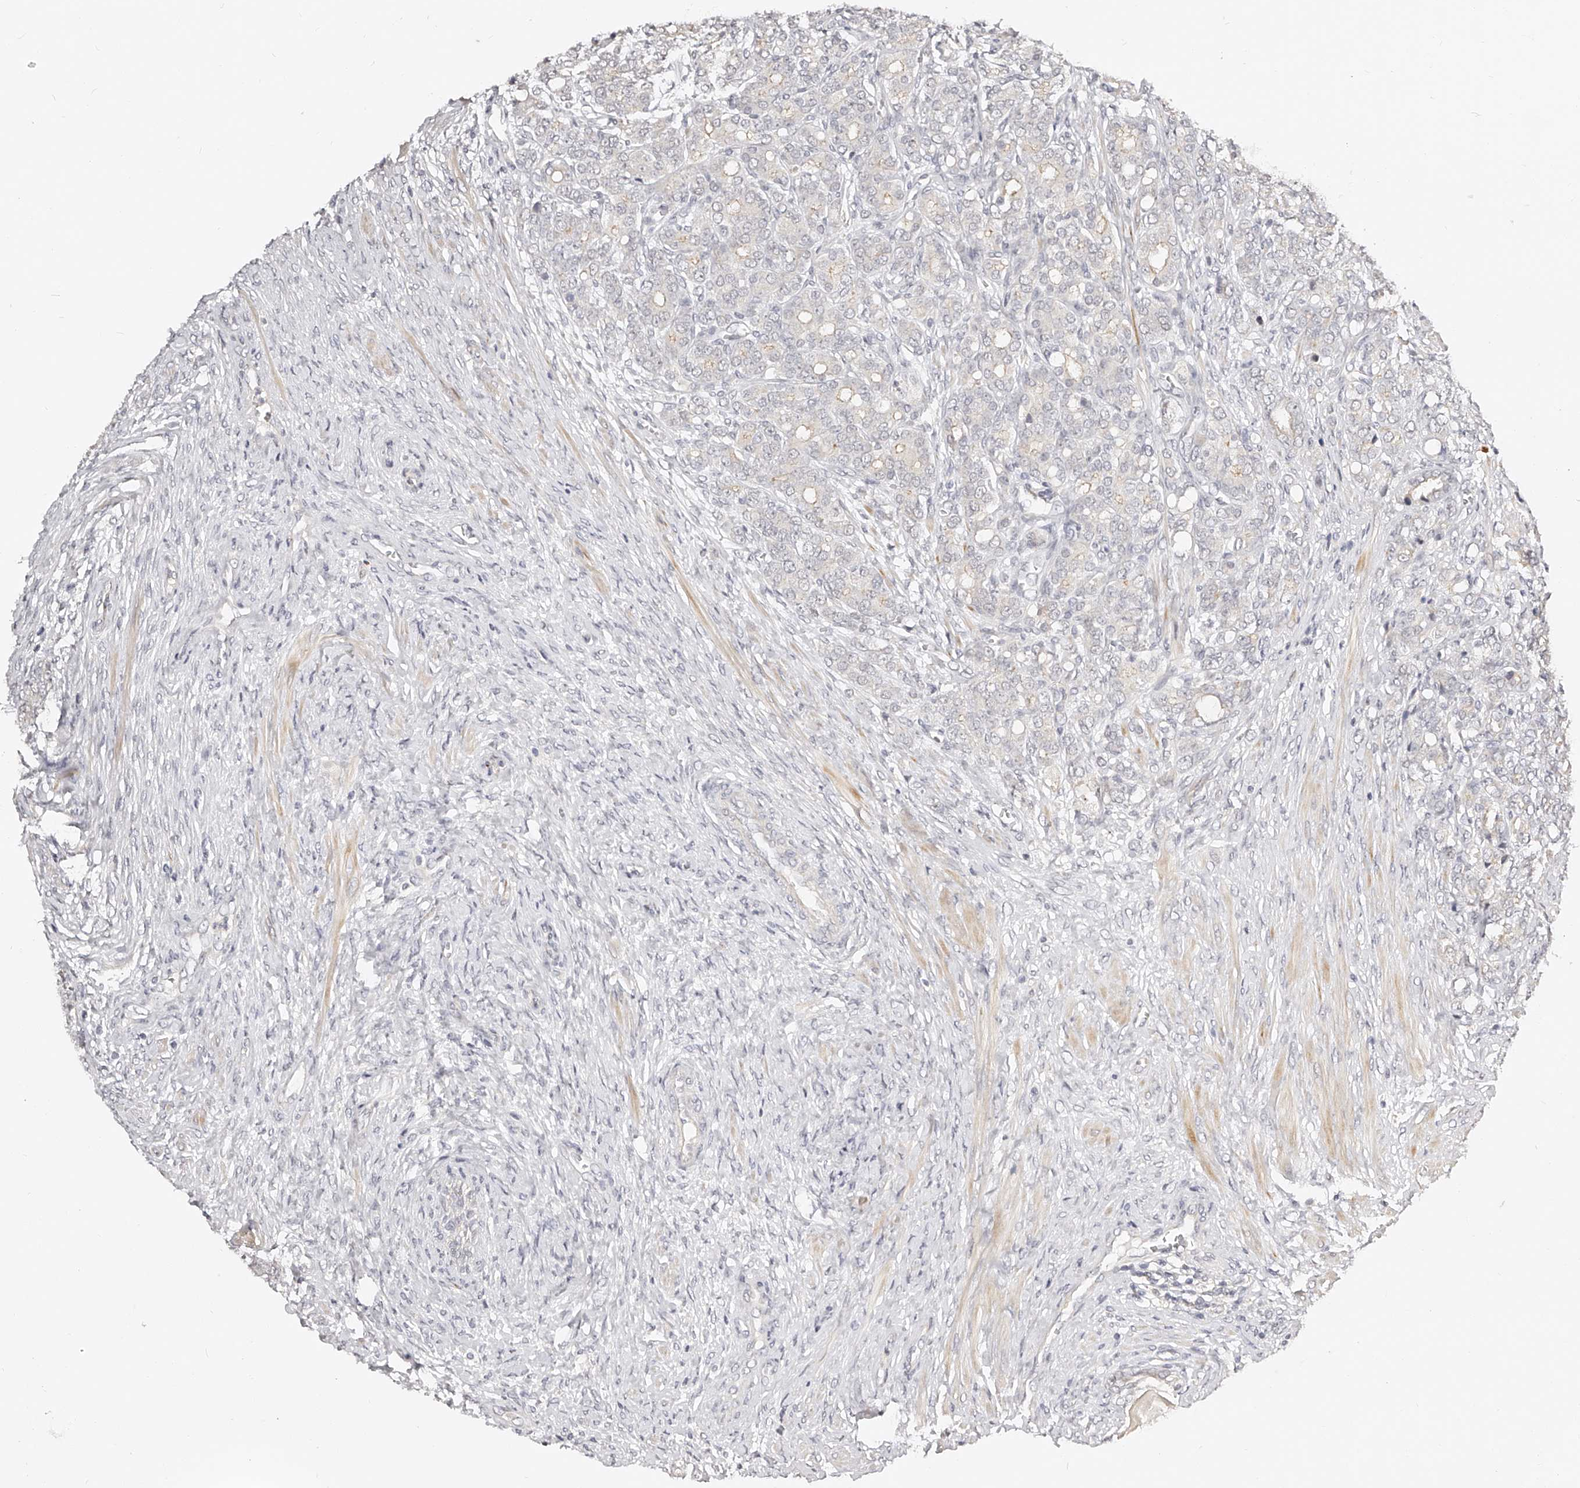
{"staining": {"intensity": "negative", "quantity": "none", "location": "none"}, "tissue": "prostate cancer", "cell_type": "Tumor cells", "image_type": "cancer", "snomed": [{"axis": "morphology", "description": "Adenocarcinoma, High grade"}, {"axis": "topography", "description": "Prostate"}], "caption": "Photomicrograph shows no protein staining in tumor cells of prostate cancer (adenocarcinoma (high-grade)) tissue. Nuclei are stained in blue.", "gene": "ZNF789", "patient": {"sex": "male", "age": 62}}